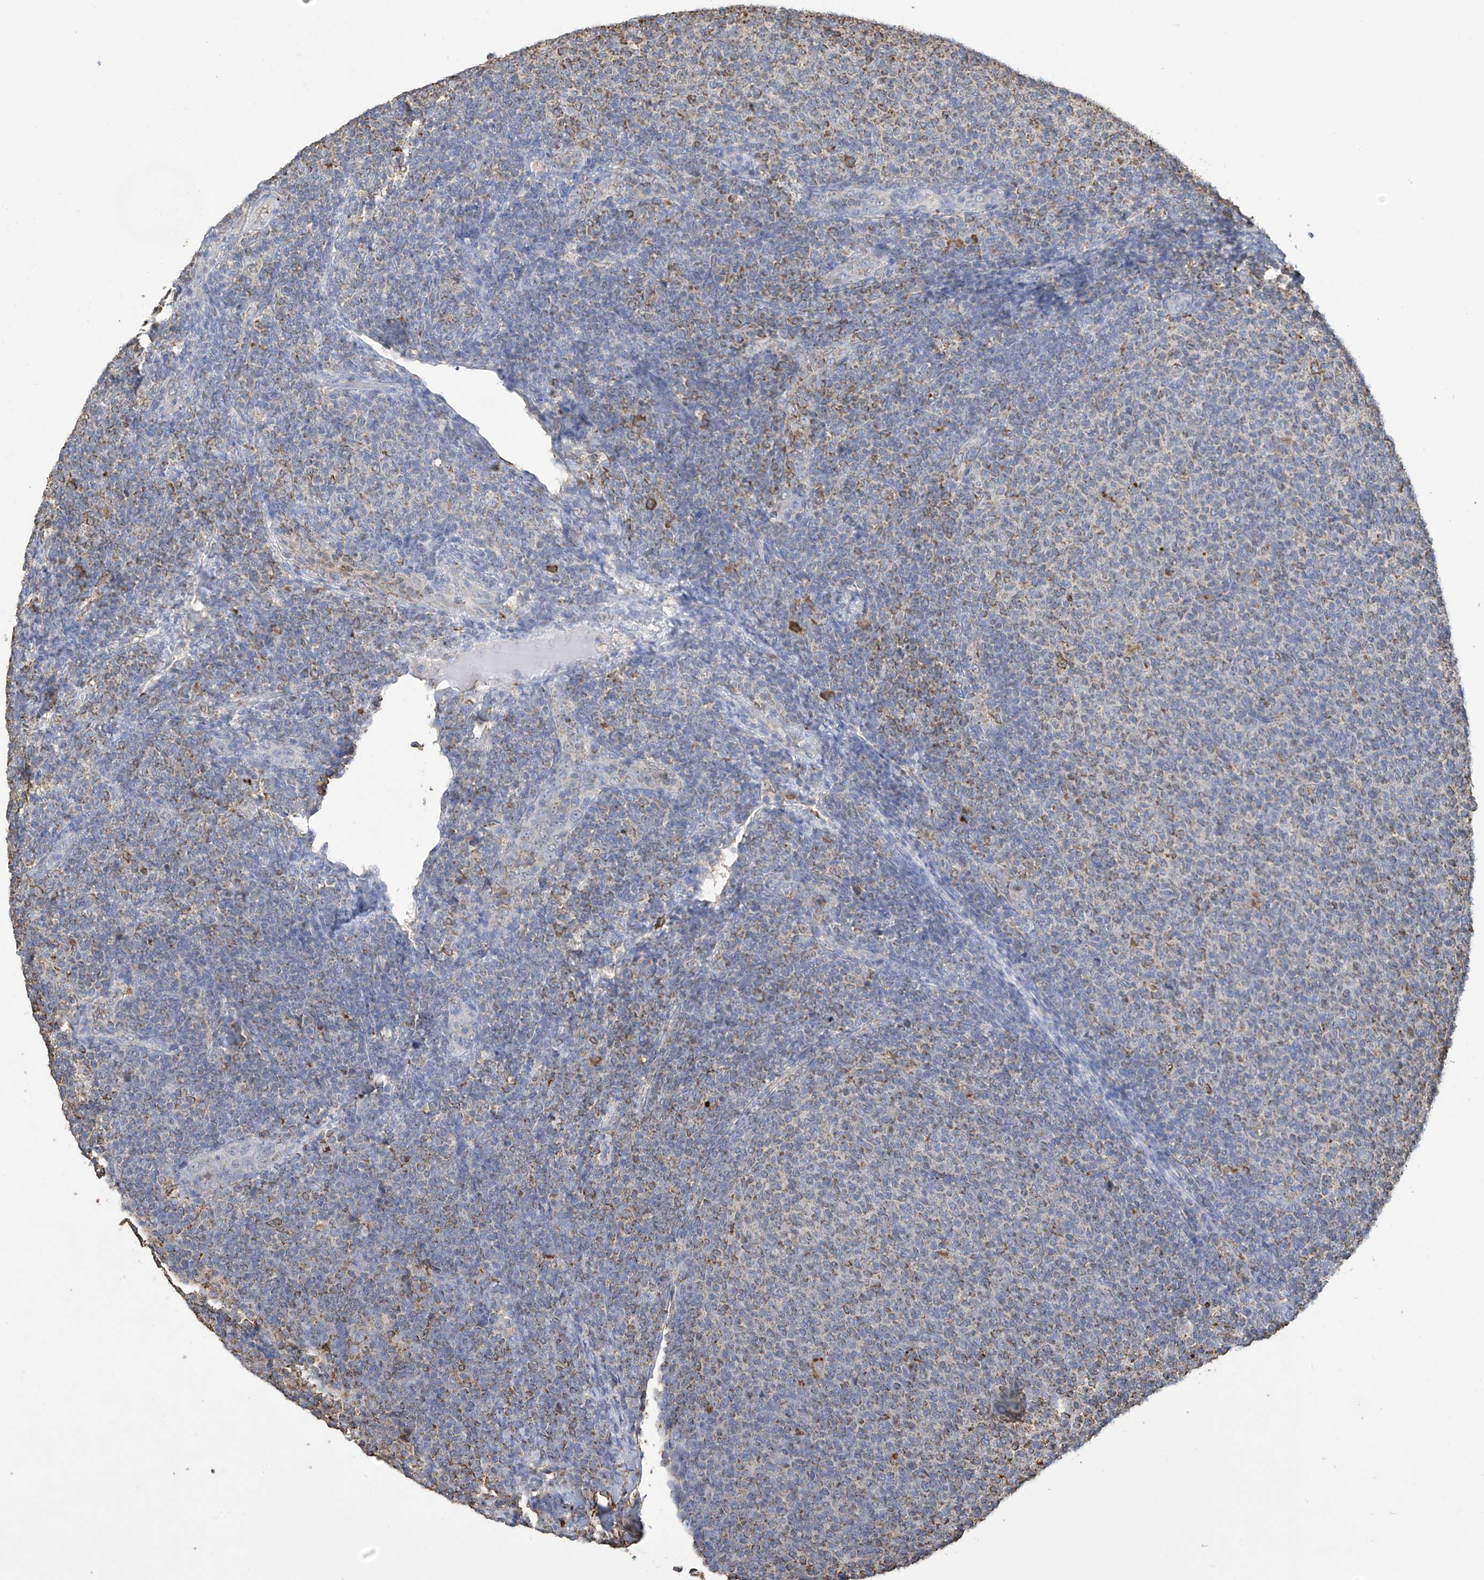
{"staining": {"intensity": "moderate", "quantity": "25%-75%", "location": "cytoplasmic/membranous"}, "tissue": "lymphoma", "cell_type": "Tumor cells", "image_type": "cancer", "snomed": [{"axis": "morphology", "description": "Malignant lymphoma, non-Hodgkin's type, Low grade"}, {"axis": "topography", "description": "Lymph node"}], "caption": "IHC histopathology image of neoplastic tissue: human low-grade malignant lymphoma, non-Hodgkin's type stained using immunohistochemistry (IHC) exhibits medium levels of moderate protein expression localized specifically in the cytoplasmic/membranous of tumor cells, appearing as a cytoplasmic/membranous brown color.", "gene": "OGT", "patient": {"sex": "male", "age": 66}}